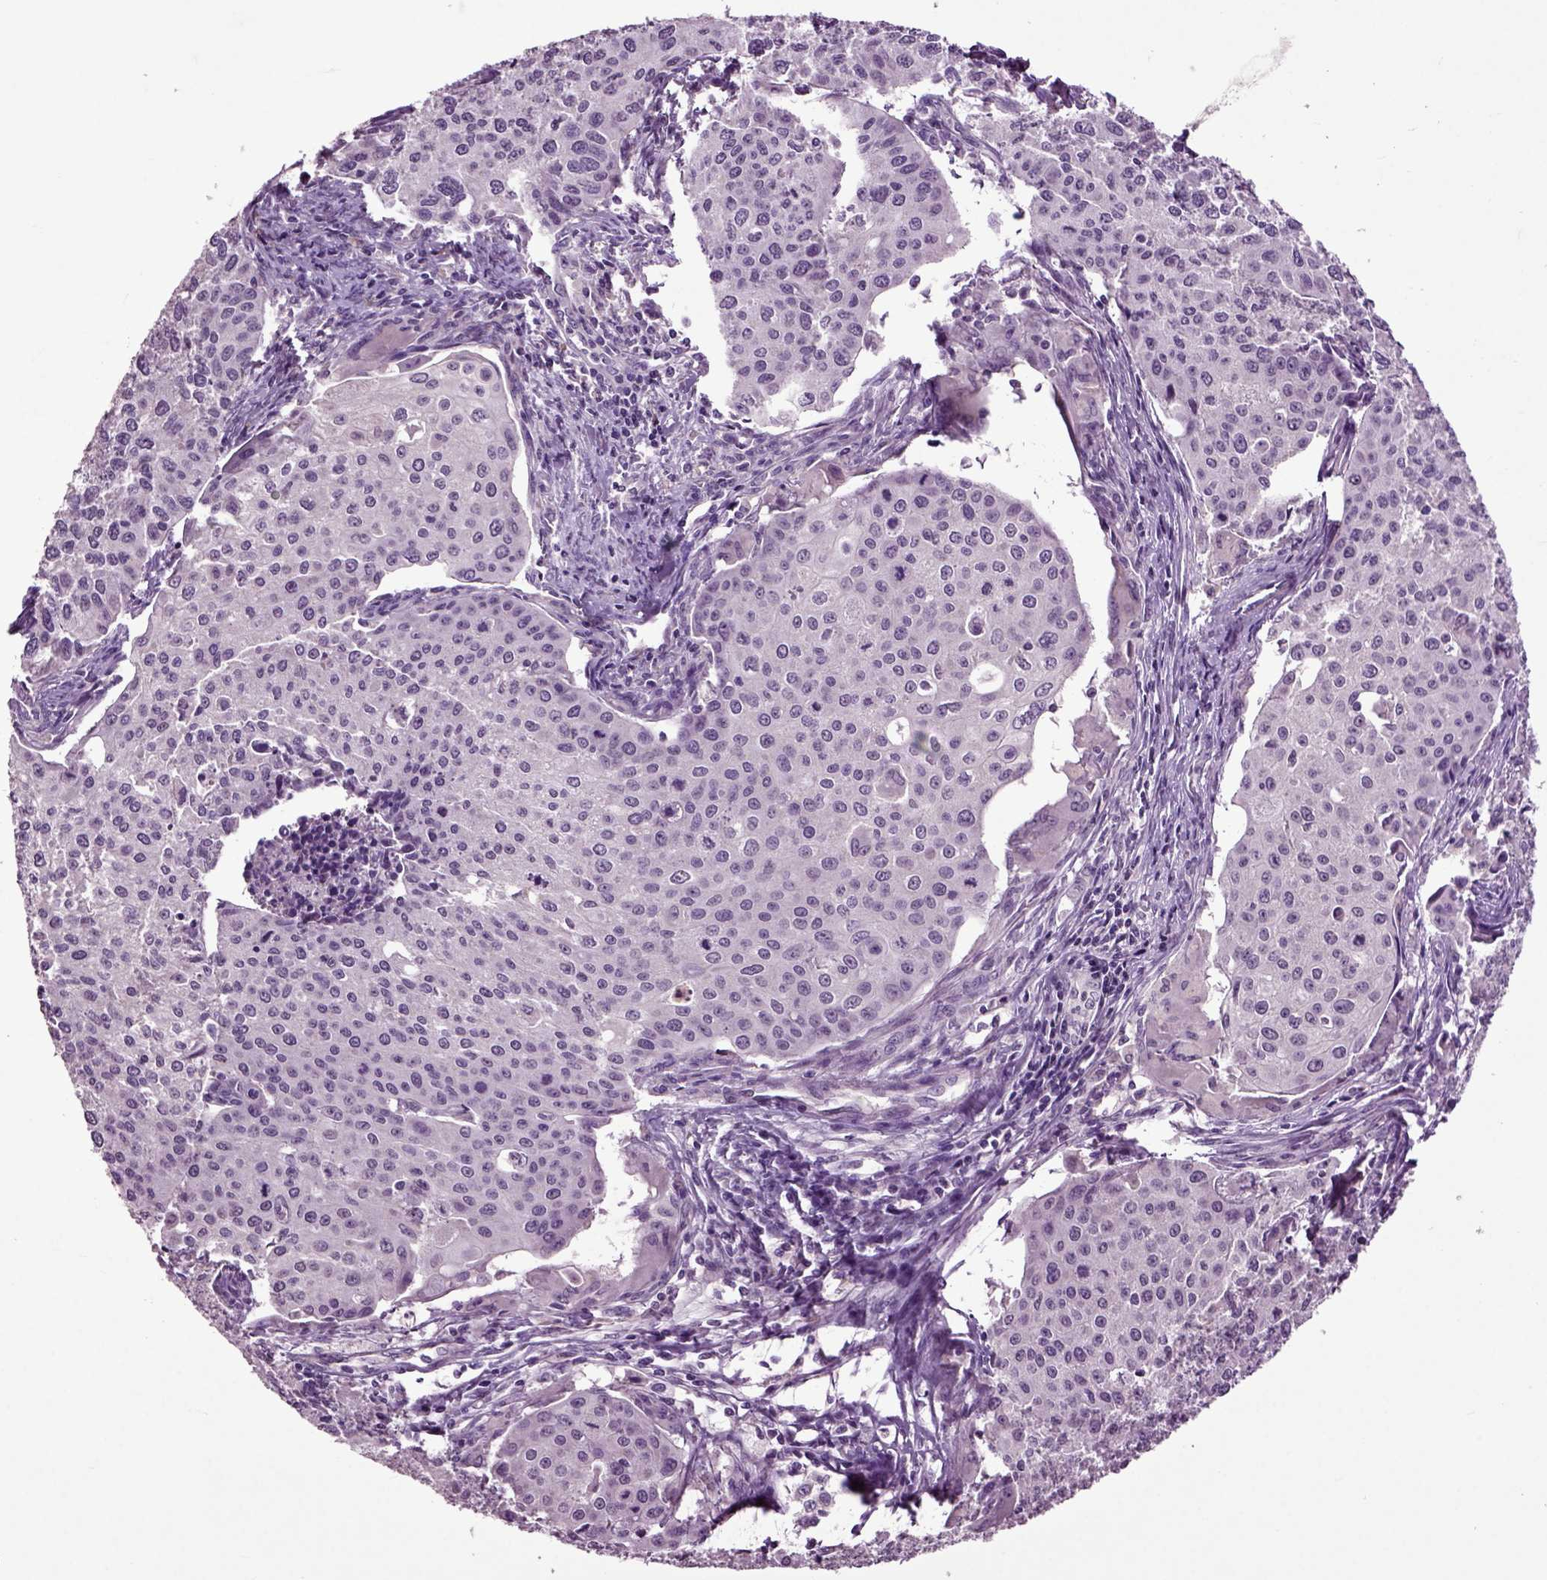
{"staining": {"intensity": "negative", "quantity": "none", "location": "none"}, "tissue": "cervical cancer", "cell_type": "Tumor cells", "image_type": "cancer", "snomed": [{"axis": "morphology", "description": "Squamous cell carcinoma, NOS"}, {"axis": "topography", "description": "Cervix"}], "caption": "Tumor cells are negative for brown protein staining in cervical cancer (squamous cell carcinoma).", "gene": "CRHR1", "patient": {"sex": "female", "age": 38}}